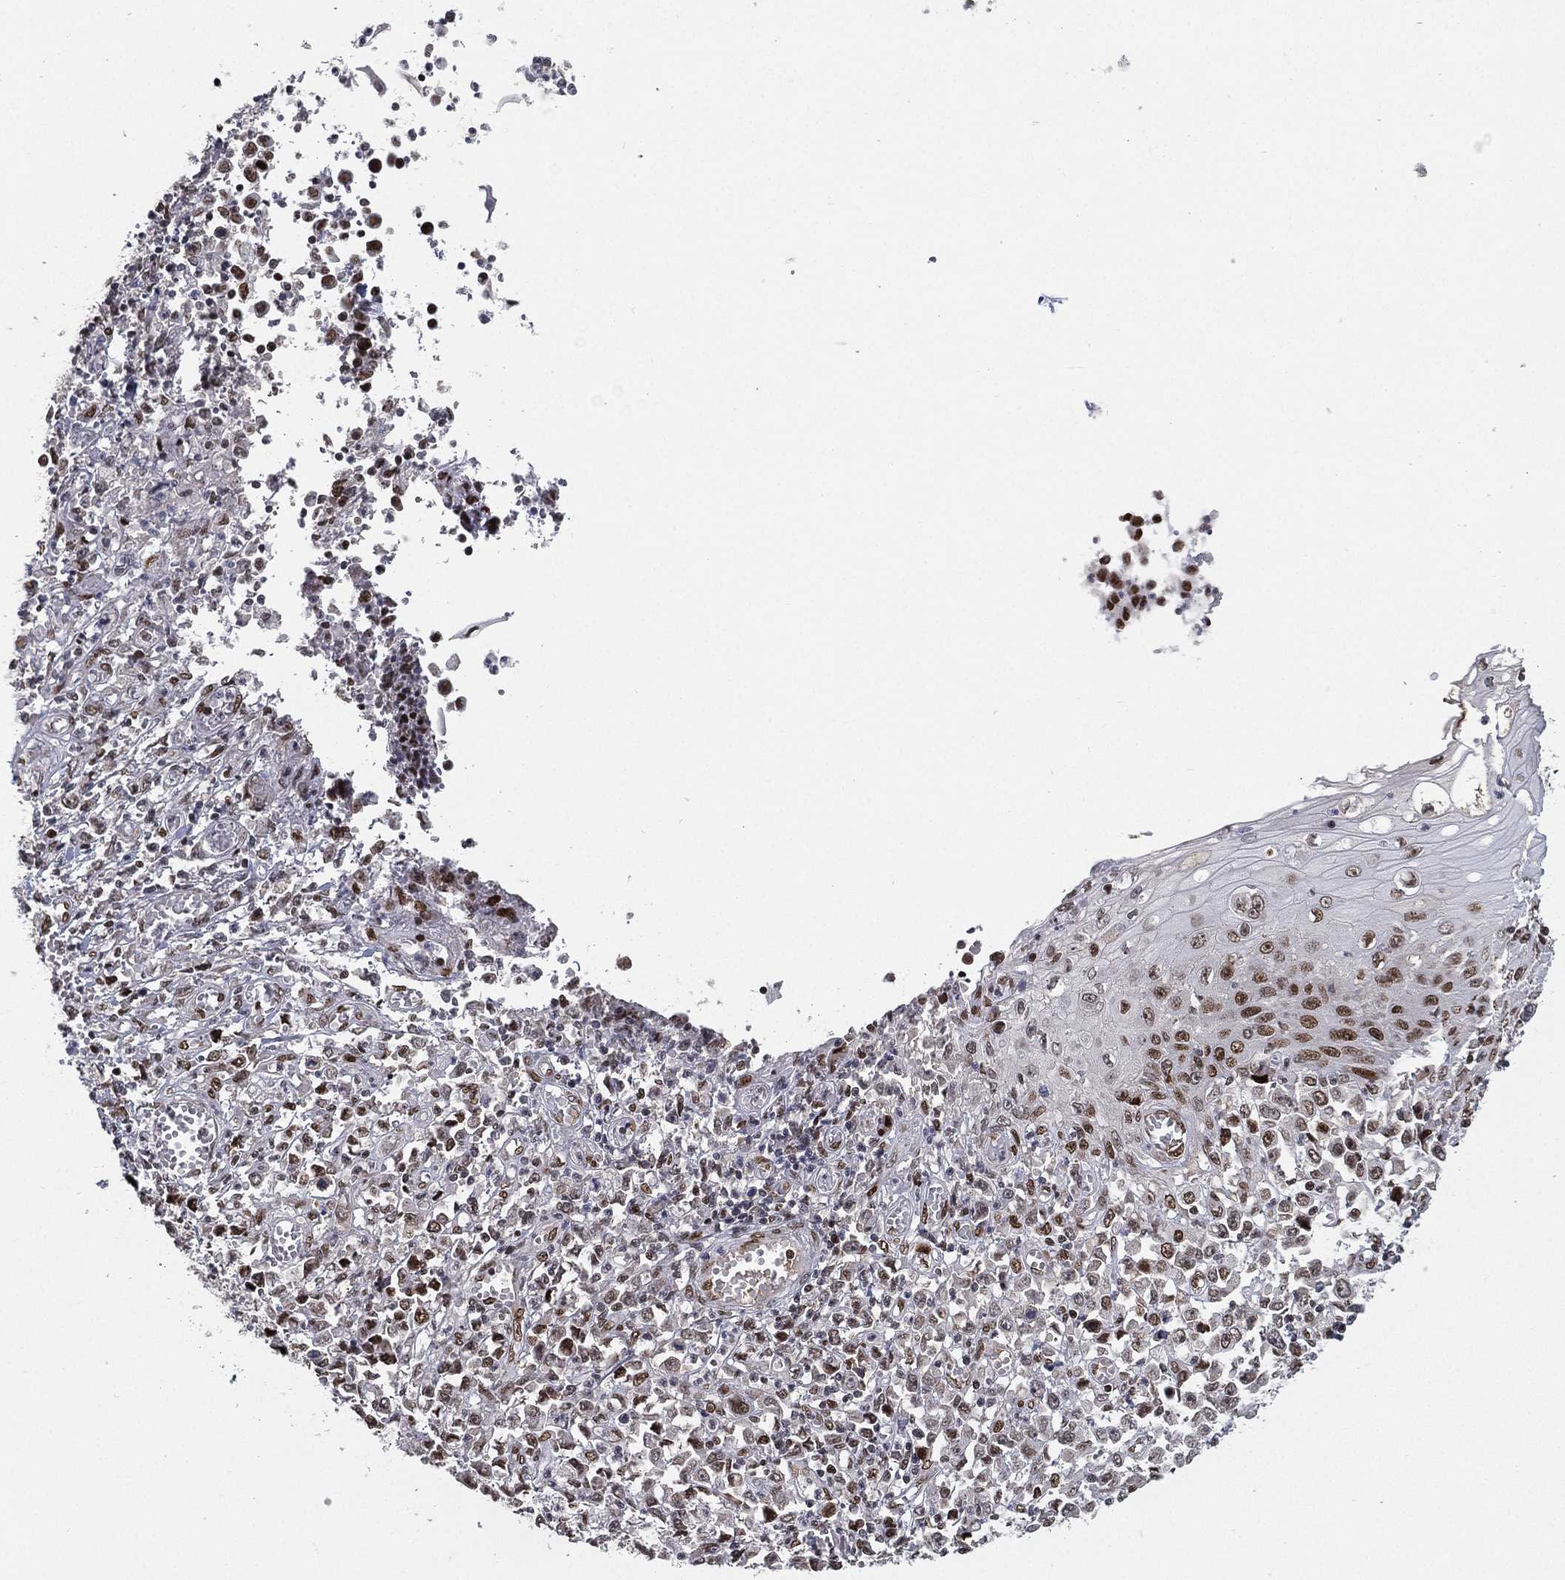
{"staining": {"intensity": "strong", "quantity": "<25%", "location": "nuclear"}, "tissue": "stomach cancer", "cell_type": "Tumor cells", "image_type": "cancer", "snomed": [{"axis": "morphology", "description": "Adenocarcinoma, NOS"}, {"axis": "topography", "description": "Stomach, upper"}], "caption": "Stomach cancer stained with a brown dye exhibits strong nuclear positive staining in approximately <25% of tumor cells.", "gene": "RTF1", "patient": {"sex": "male", "age": 70}}